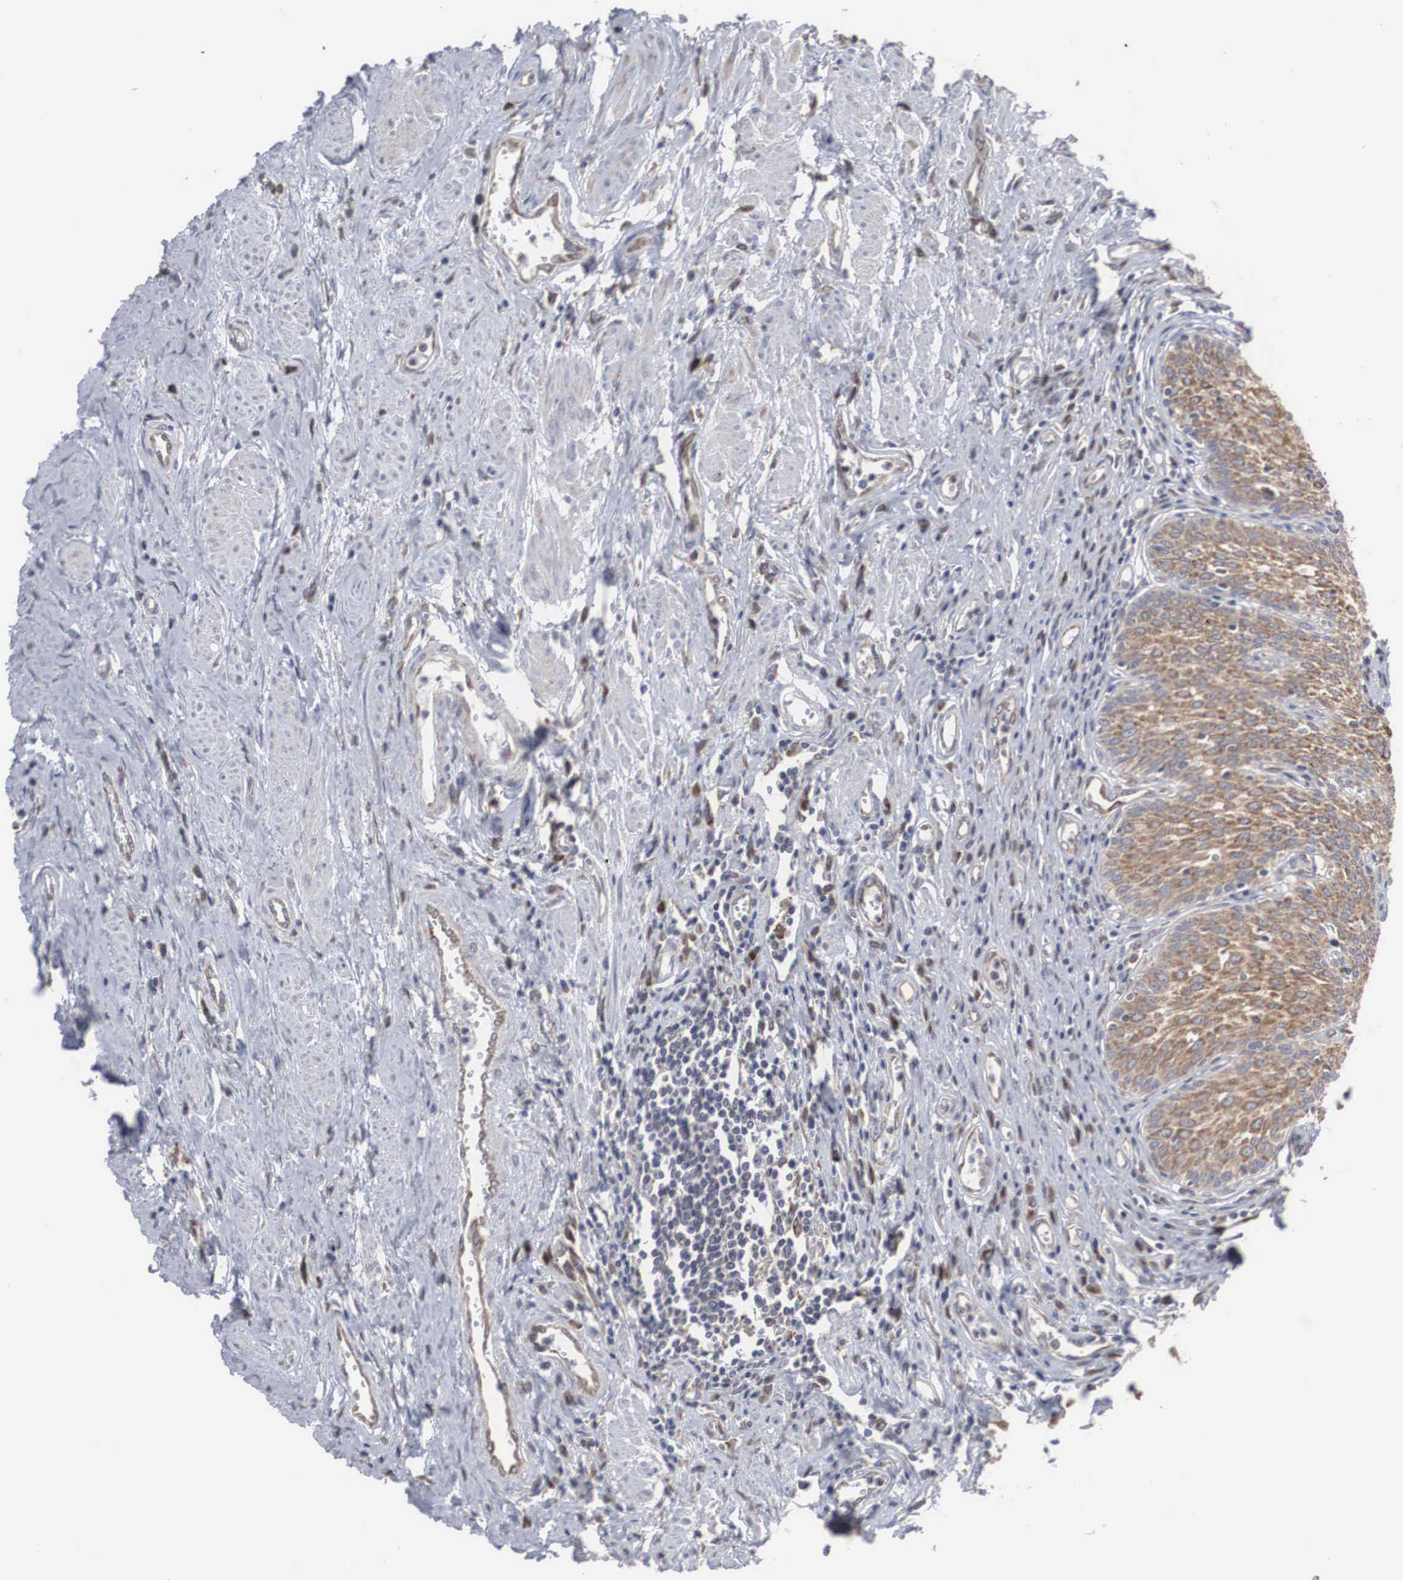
{"staining": {"intensity": "moderate", "quantity": ">75%", "location": "cytoplasmic/membranous"}, "tissue": "urinary bladder", "cell_type": "Urothelial cells", "image_type": "normal", "snomed": [{"axis": "morphology", "description": "Normal tissue, NOS"}, {"axis": "topography", "description": "Urinary bladder"}], "caption": "High-power microscopy captured an IHC image of normal urinary bladder, revealing moderate cytoplasmic/membranous expression in about >75% of urothelial cells. (Brightfield microscopy of DAB IHC at high magnification).", "gene": "CTAGE15", "patient": {"sex": "female", "age": 39}}